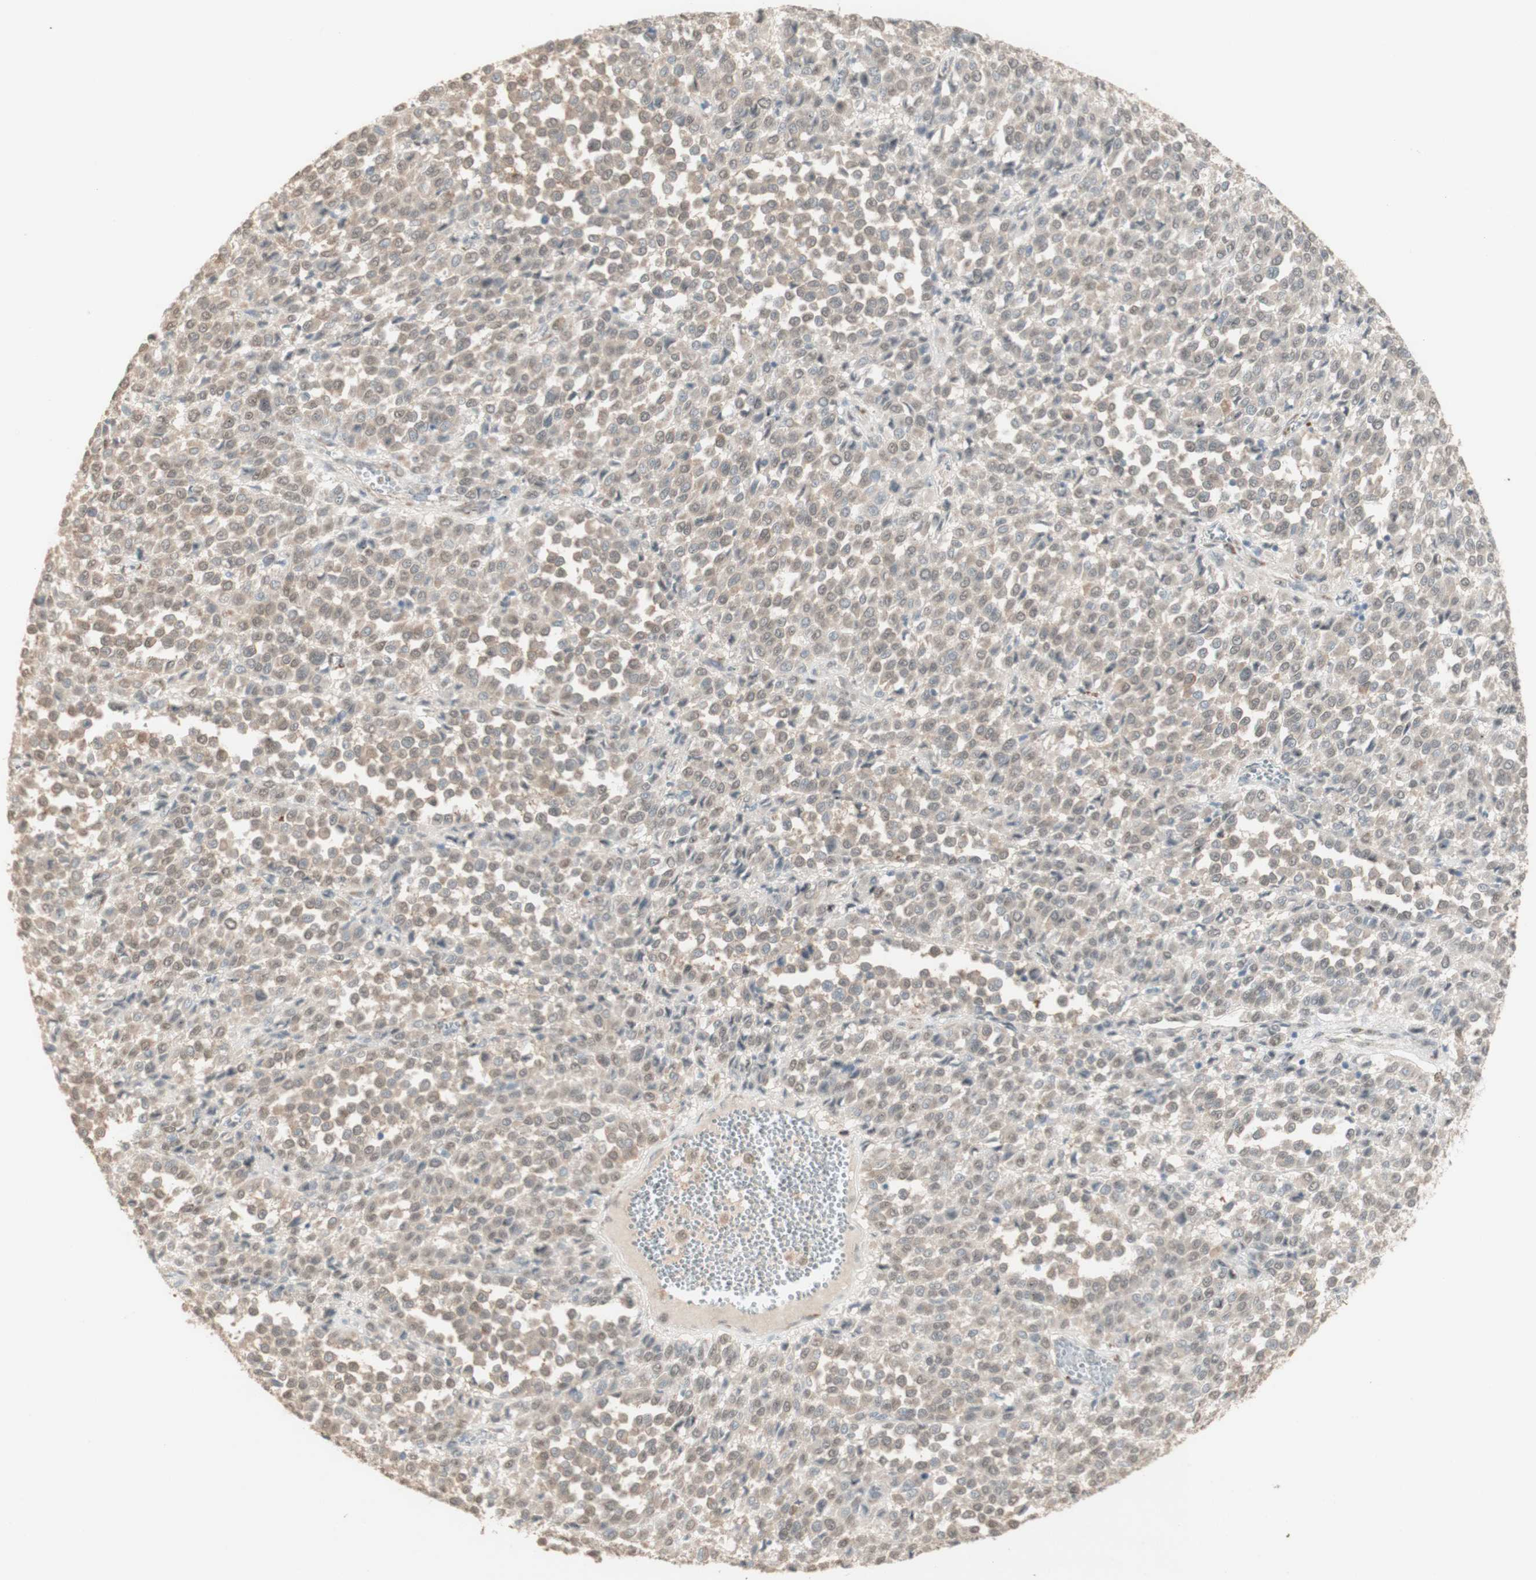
{"staining": {"intensity": "weak", "quantity": ">75%", "location": "cytoplasmic/membranous"}, "tissue": "melanoma", "cell_type": "Tumor cells", "image_type": "cancer", "snomed": [{"axis": "morphology", "description": "Malignant melanoma, Metastatic site"}, {"axis": "topography", "description": "Pancreas"}], "caption": "Protein expression analysis of malignant melanoma (metastatic site) demonstrates weak cytoplasmic/membranous expression in about >75% of tumor cells.", "gene": "MUC3A", "patient": {"sex": "female", "age": 30}}